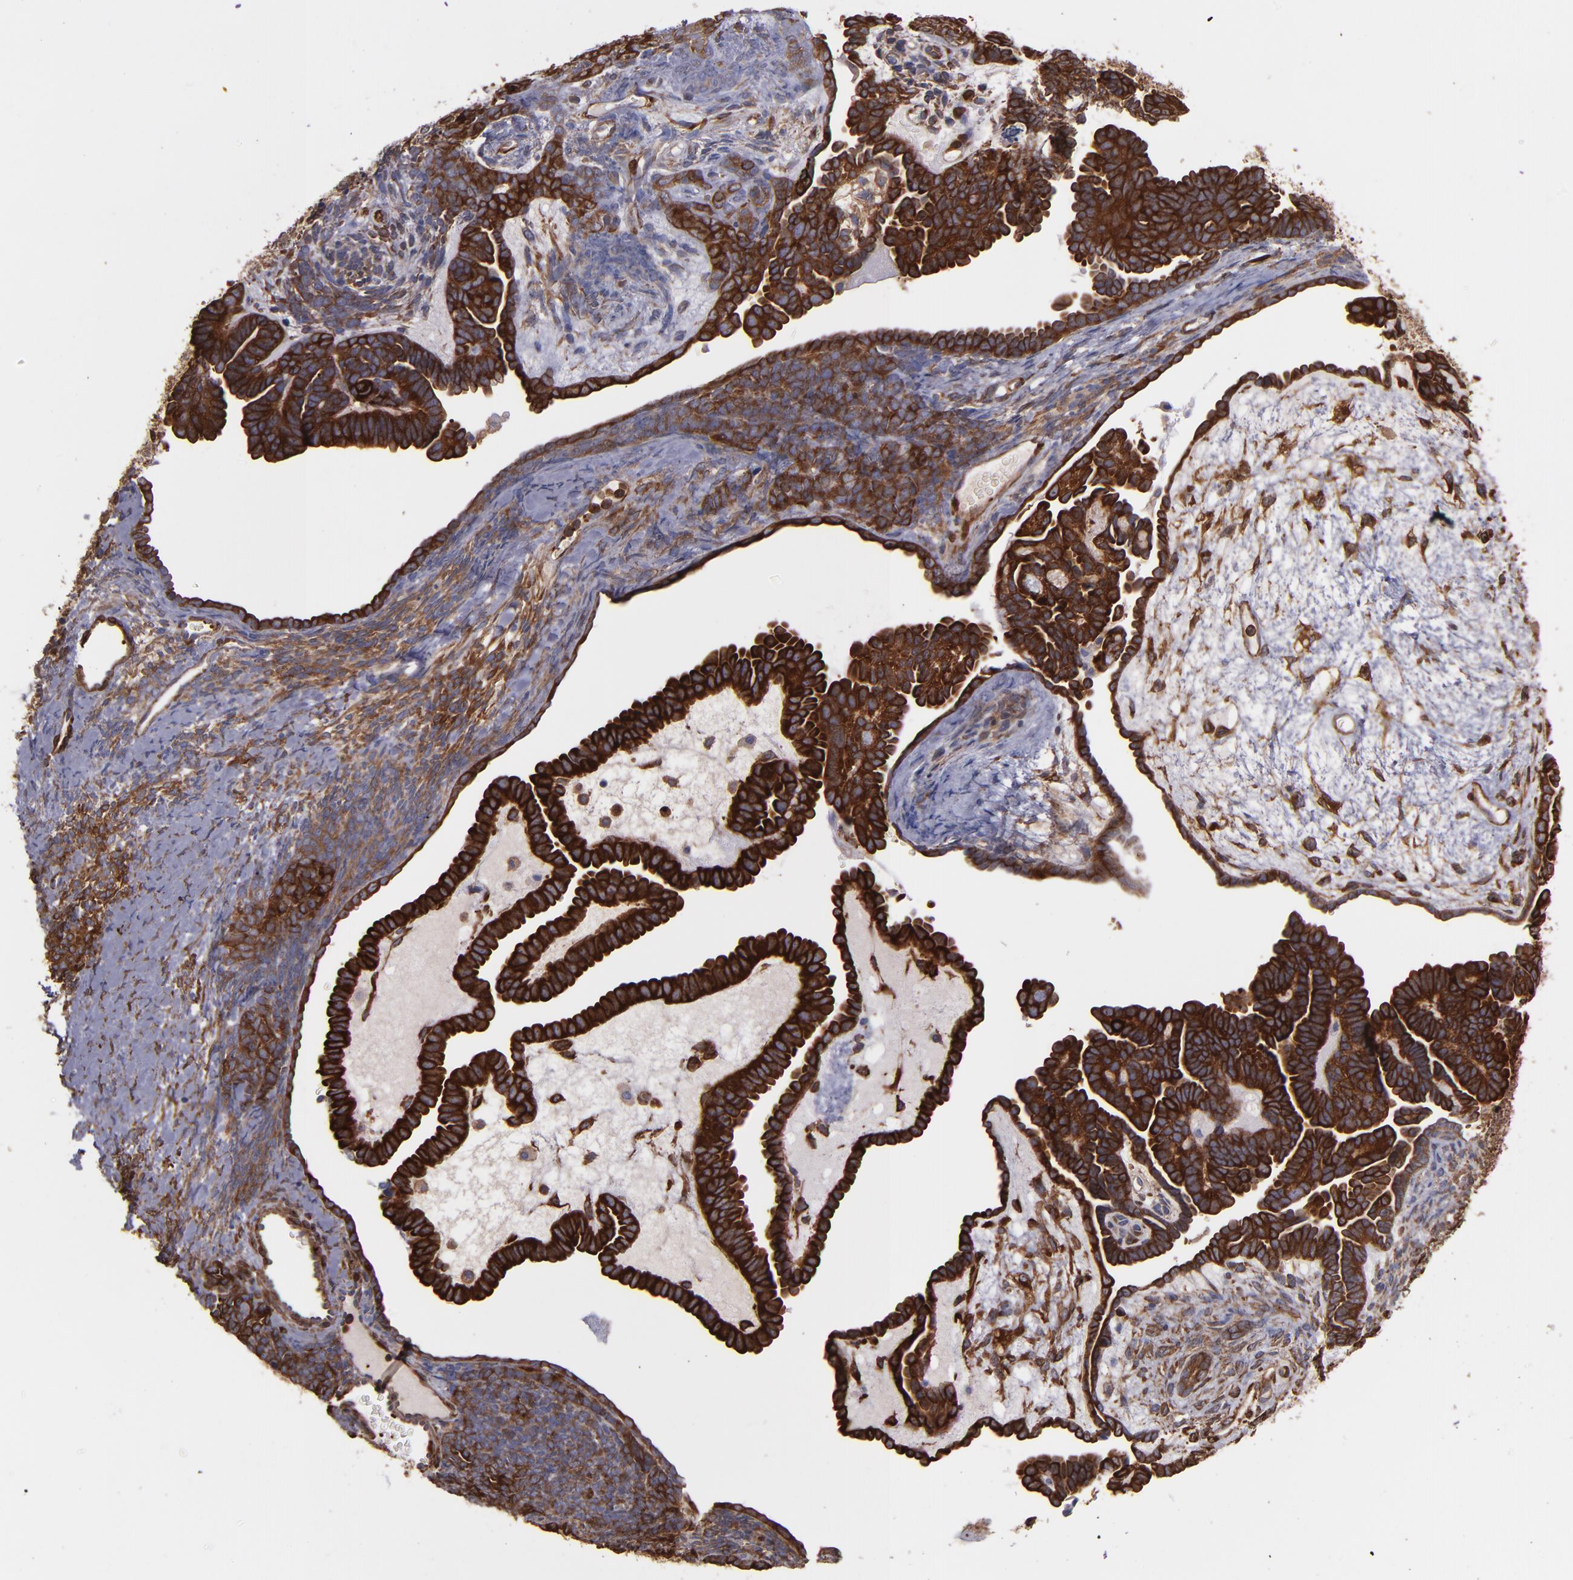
{"staining": {"intensity": "strong", "quantity": "25%-75%", "location": "cytoplasmic/membranous"}, "tissue": "endometrial cancer", "cell_type": "Tumor cells", "image_type": "cancer", "snomed": [{"axis": "morphology", "description": "Neoplasm, malignant, NOS"}, {"axis": "topography", "description": "Endometrium"}], "caption": "Immunohistochemistry (IHC) (DAB (3,3'-diaminobenzidine)) staining of endometrial cancer reveals strong cytoplasmic/membranous protein staining in about 25%-75% of tumor cells.", "gene": "VCL", "patient": {"sex": "female", "age": 74}}